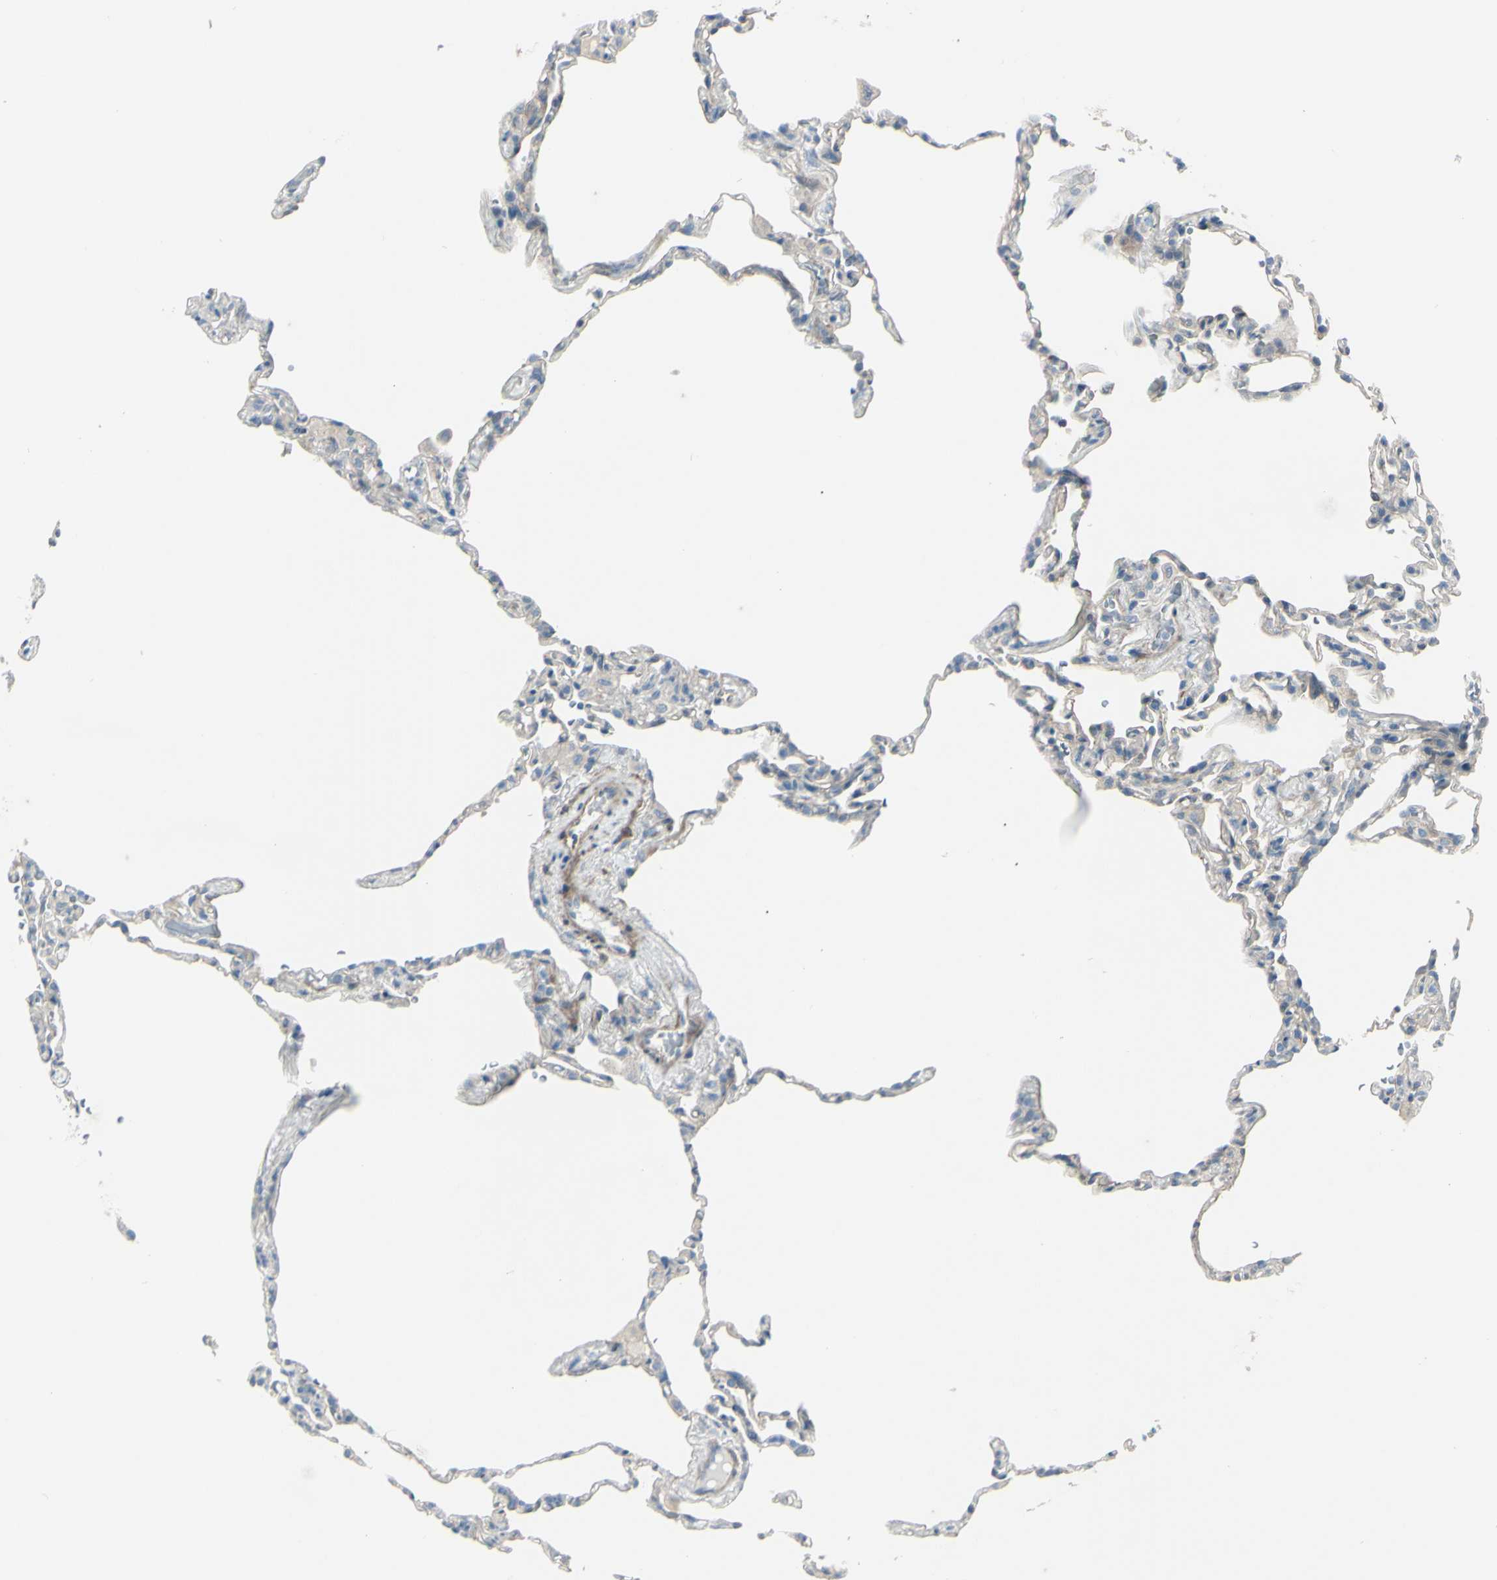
{"staining": {"intensity": "negative", "quantity": "none", "location": "none"}, "tissue": "lung", "cell_type": "Alveolar cells", "image_type": "normal", "snomed": [{"axis": "morphology", "description": "Normal tissue, NOS"}, {"axis": "topography", "description": "Lung"}], "caption": "The immunohistochemistry (IHC) micrograph has no significant expression in alveolar cells of lung.", "gene": "LRRK1", "patient": {"sex": "male", "age": 59}}